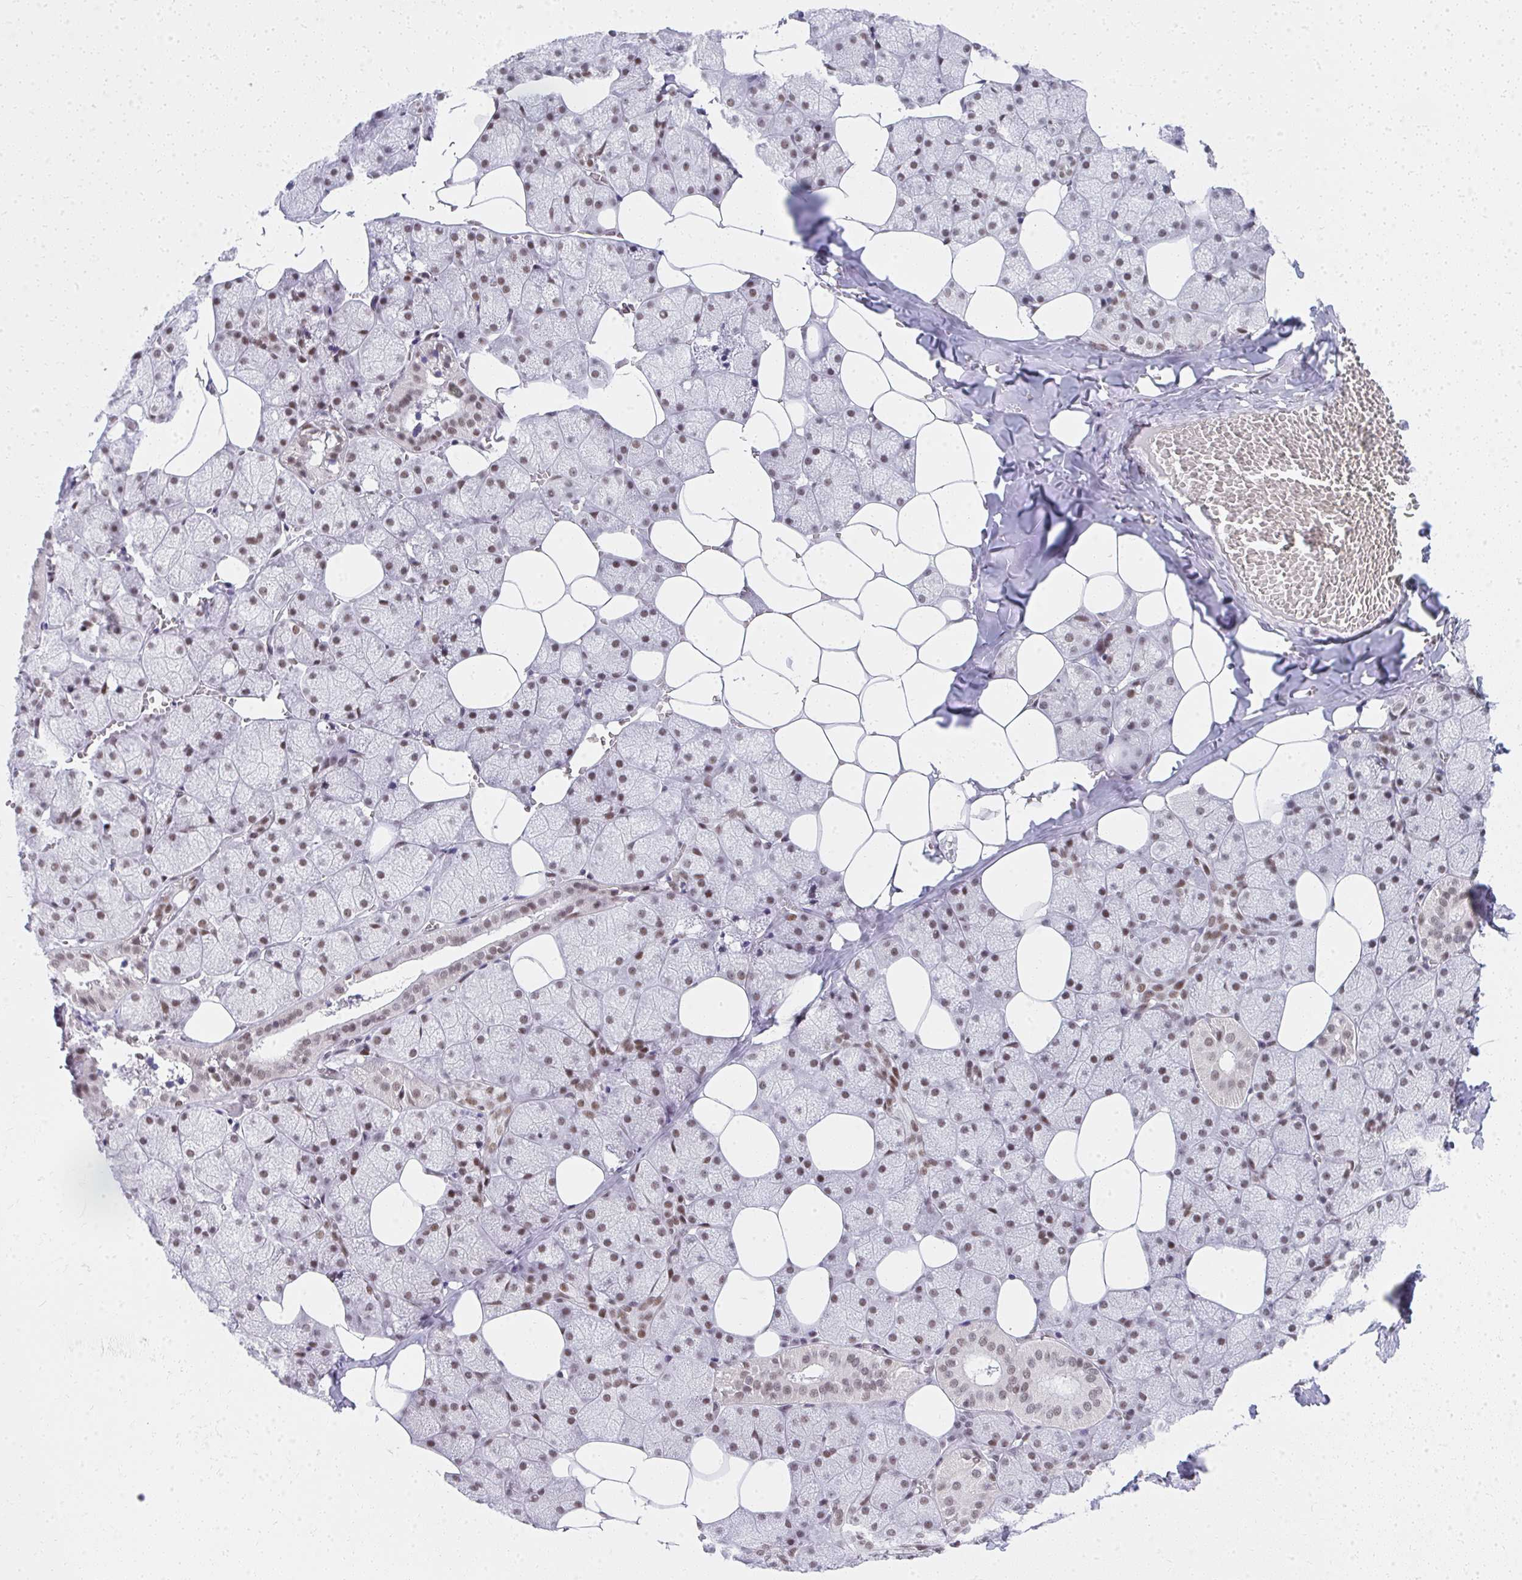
{"staining": {"intensity": "moderate", "quantity": "25%-75%", "location": "nuclear"}, "tissue": "salivary gland", "cell_type": "Glandular cells", "image_type": "normal", "snomed": [{"axis": "morphology", "description": "Normal tissue, NOS"}, {"axis": "topography", "description": "Salivary gland"}, {"axis": "topography", "description": "Peripheral nerve tissue"}], "caption": "A medium amount of moderate nuclear positivity is identified in about 25%-75% of glandular cells in normal salivary gland. (DAB (3,3'-diaminobenzidine) = brown stain, brightfield microscopy at high magnification).", "gene": "CREBBP", "patient": {"sex": "male", "age": 38}}